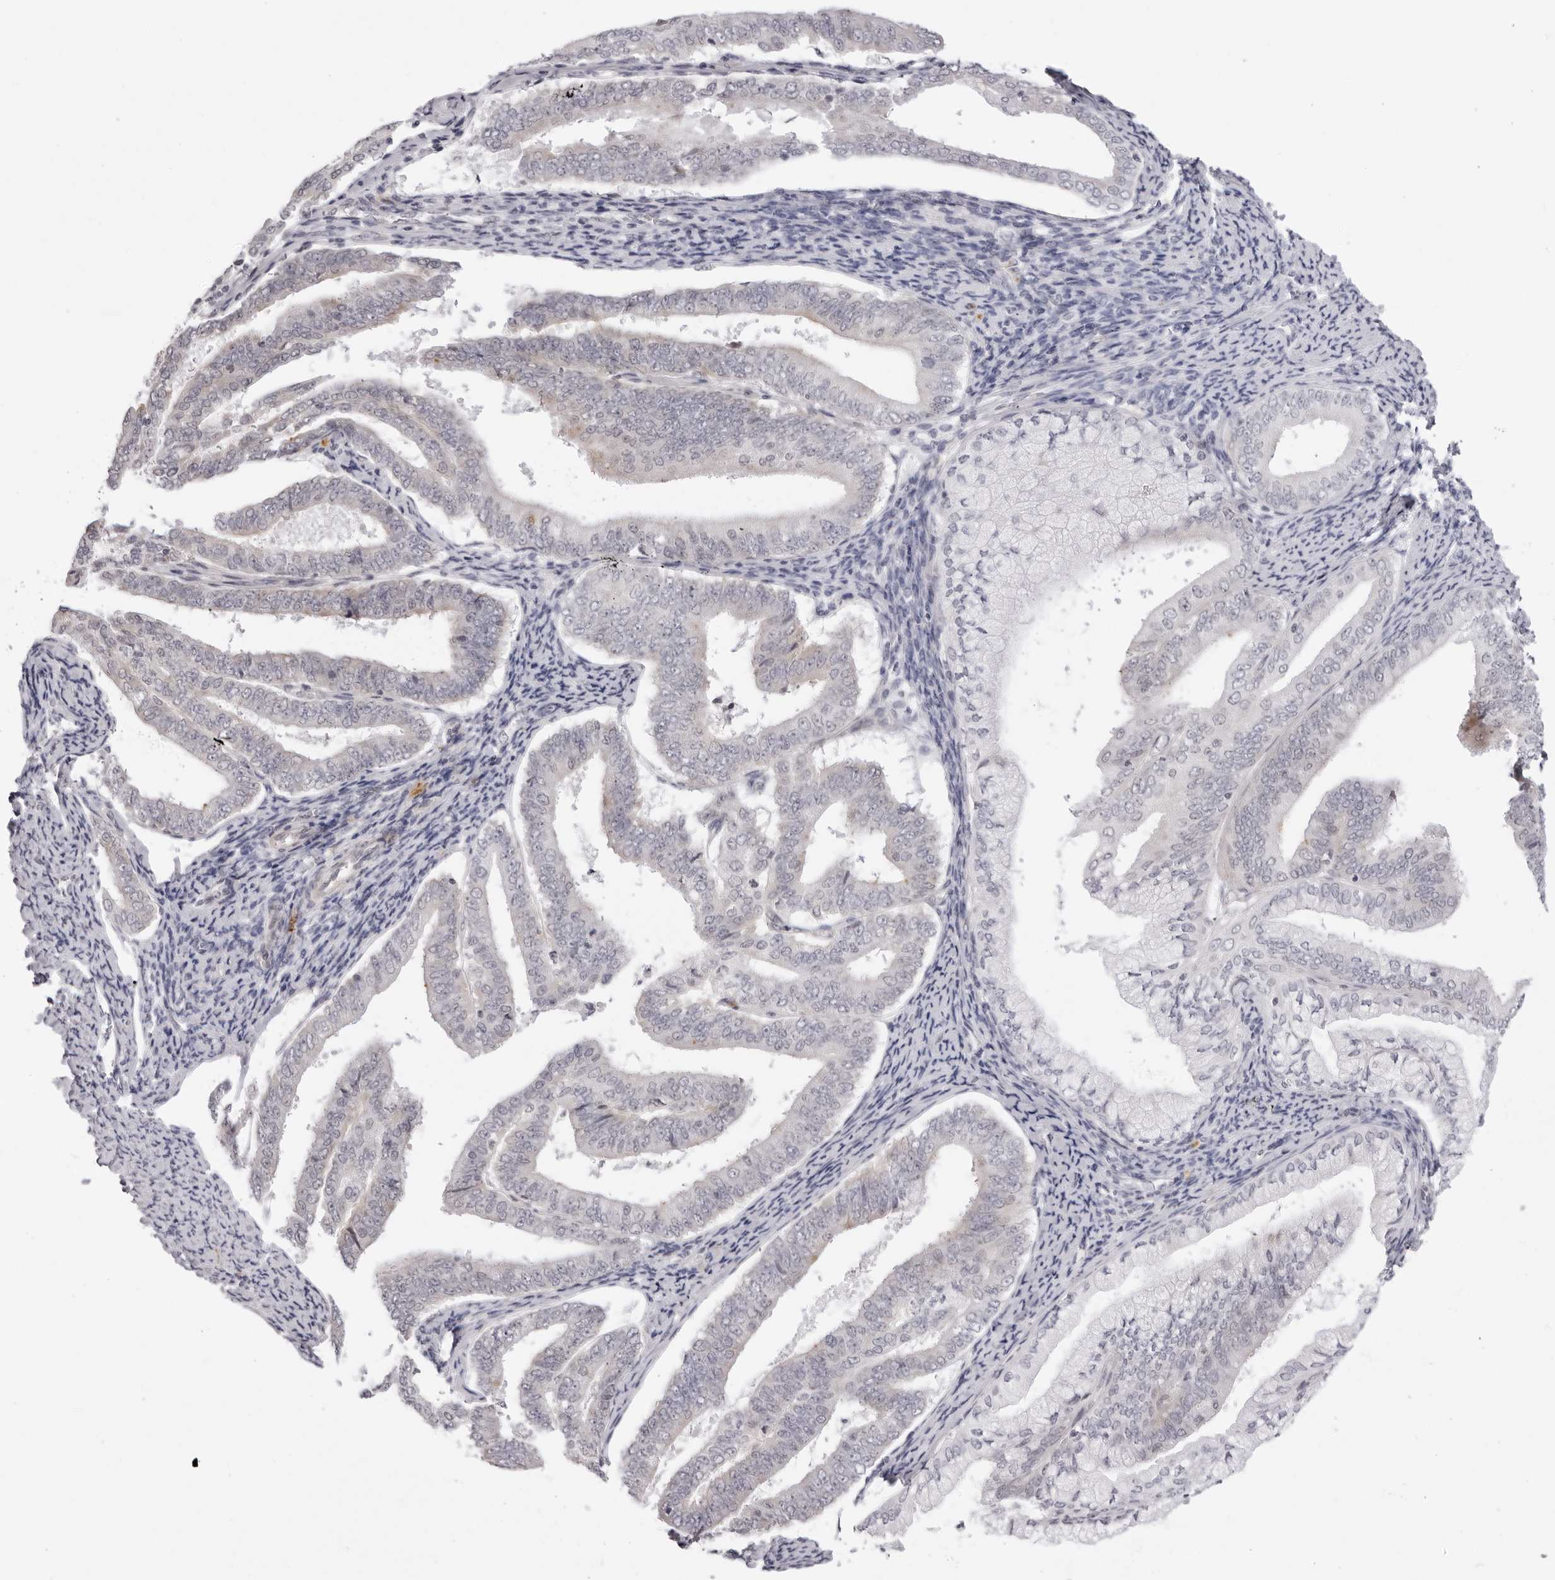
{"staining": {"intensity": "weak", "quantity": "<25%", "location": "cytoplasmic/membranous"}, "tissue": "endometrial cancer", "cell_type": "Tumor cells", "image_type": "cancer", "snomed": [{"axis": "morphology", "description": "Adenocarcinoma, NOS"}, {"axis": "topography", "description": "Endometrium"}], "caption": "The image exhibits no significant positivity in tumor cells of endometrial cancer.", "gene": "SUGCT", "patient": {"sex": "female", "age": 63}}